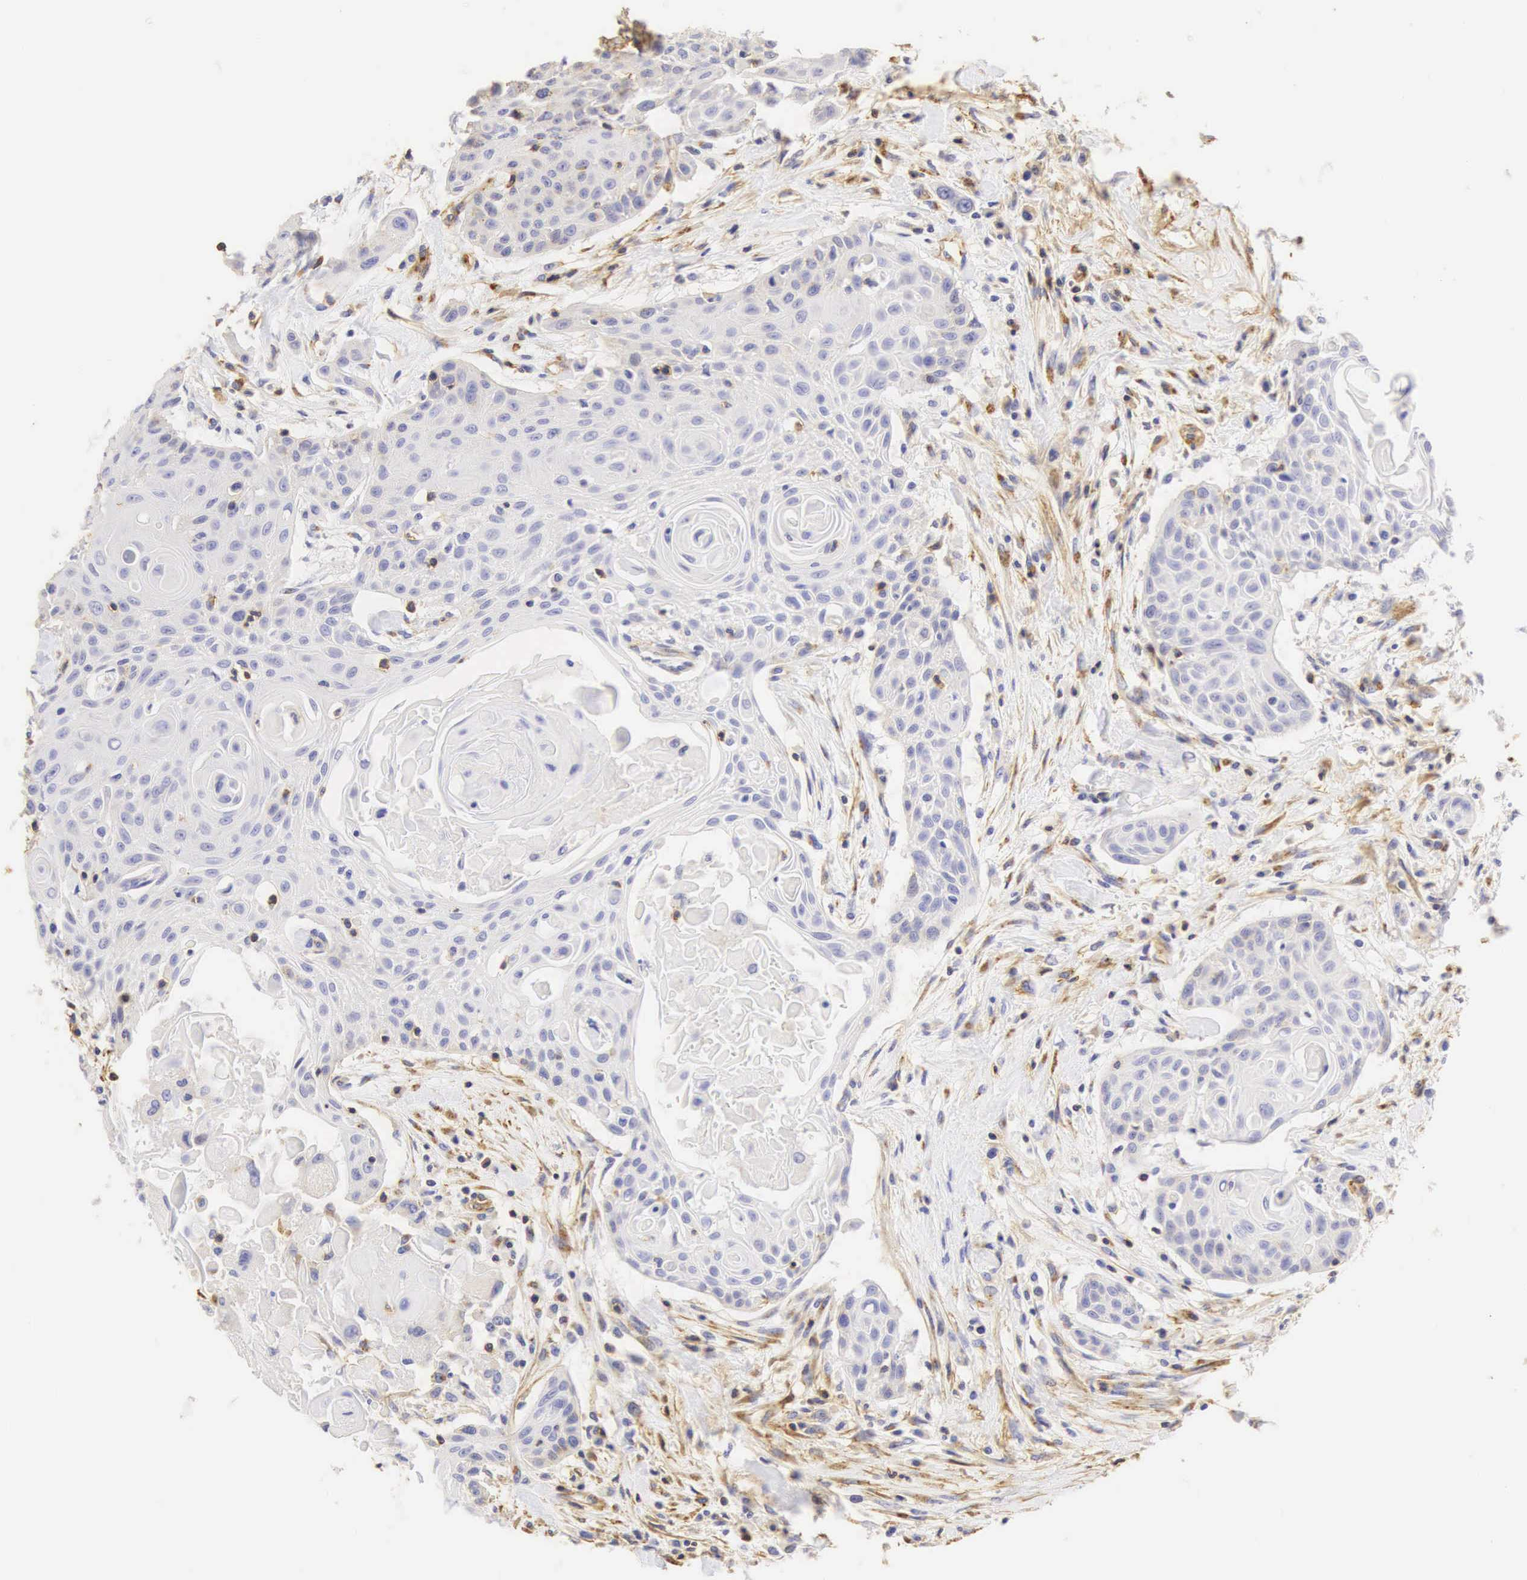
{"staining": {"intensity": "negative", "quantity": "none", "location": "none"}, "tissue": "head and neck cancer", "cell_type": "Tumor cells", "image_type": "cancer", "snomed": [{"axis": "morphology", "description": "Squamous cell carcinoma, NOS"}, {"axis": "morphology", "description": "Squamous cell carcinoma, metastatic, NOS"}, {"axis": "topography", "description": "Lymph node"}, {"axis": "topography", "description": "Salivary gland"}, {"axis": "topography", "description": "Head-Neck"}], "caption": "Head and neck squamous cell carcinoma was stained to show a protein in brown. There is no significant expression in tumor cells.", "gene": "CD99", "patient": {"sex": "female", "age": 74}}